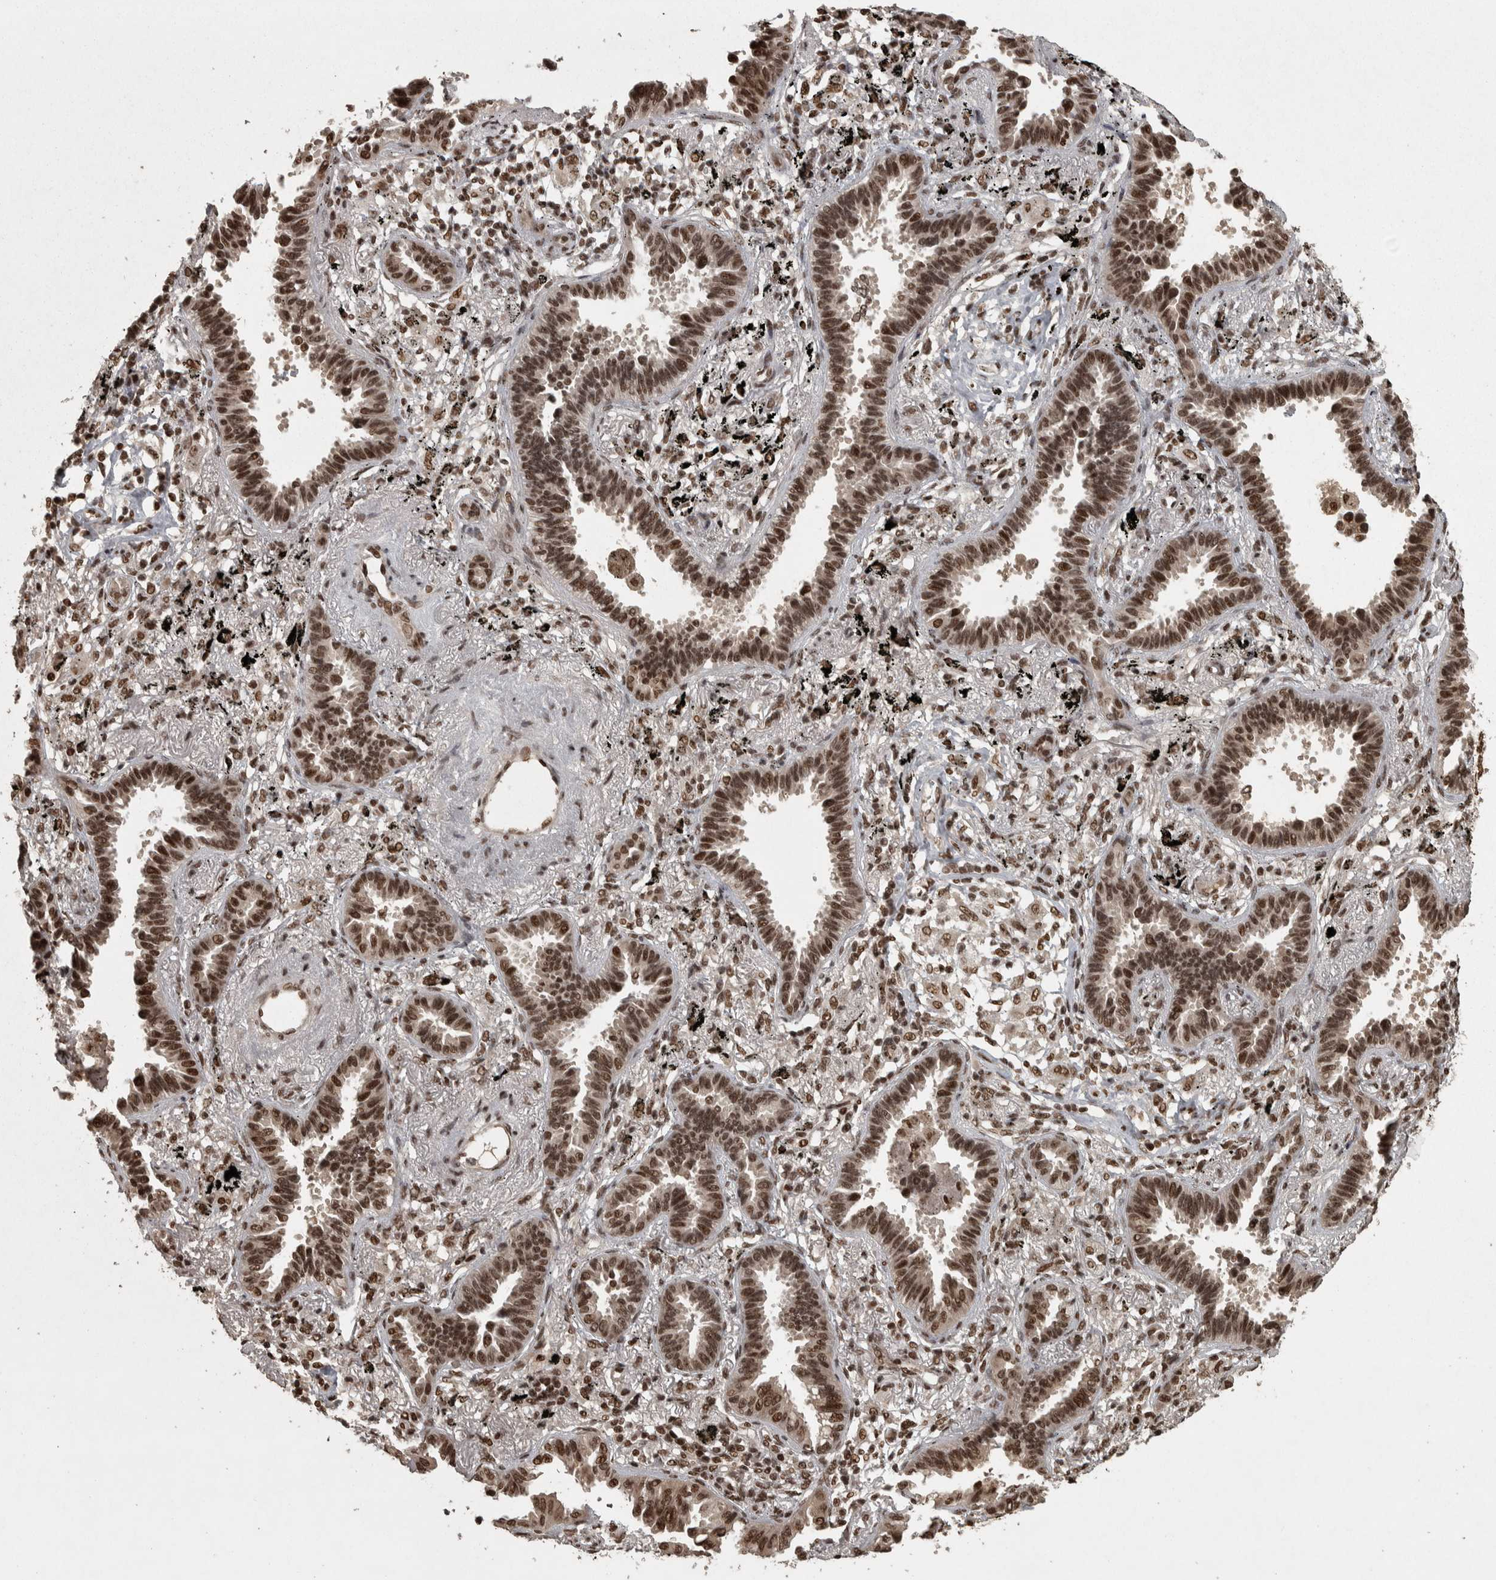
{"staining": {"intensity": "strong", "quantity": ">75%", "location": "nuclear"}, "tissue": "lung cancer", "cell_type": "Tumor cells", "image_type": "cancer", "snomed": [{"axis": "morphology", "description": "Adenocarcinoma, NOS"}, {"axis": "topography", "description": "Lung"}], "caption": "Adenocarcinoma (lung) tissue shows strong nuclear expression in approximately >75% of tumor cells, visualized by immunohistochemistry. The staining was performed using DAB (3,3'-diaminobenzidine) to visualize the protein expression in brown, while the nuclei were stained in blue with hematoxylin (Magnification: 20x).", "gene": "ZFHX4", "patient": {"sex": "male", "age": 59}}